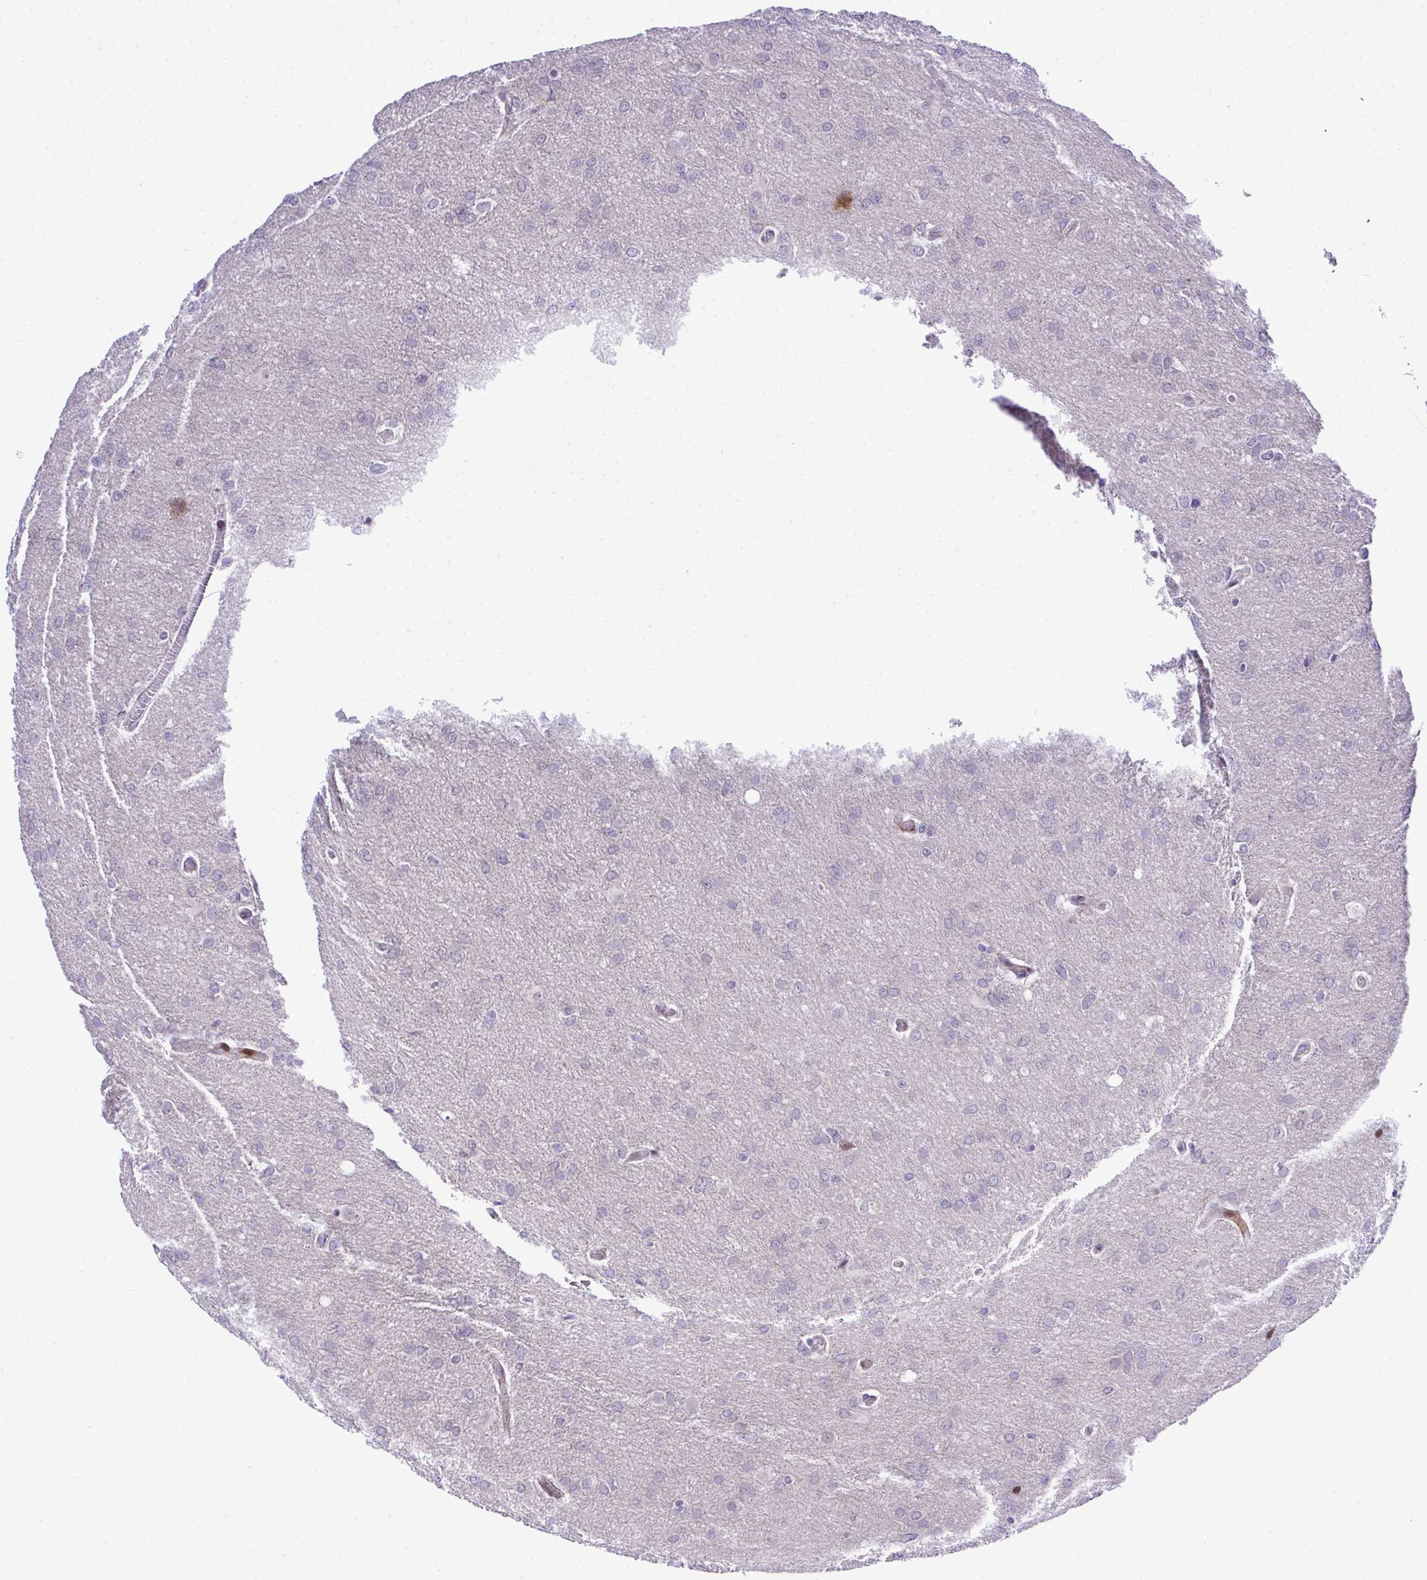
{"staining": {"intensity": "negative", "quantity": "none", "location": "none"}, "tissue": "glioma", "cell_type": "Tumor cells", "image_type": "cancer", "snomed": [{"axis": "morphology", "description": "Glioma, malignant, High grade"}, {"axis": "topography", "description": "Brain"}], "caption": "High-grade glioma (malignant) stained for a protein using immunohistochemistry shows no staining tumor cells.", "gene": "CASTOR2", "patient": {"sex": "male", "age": 53}}